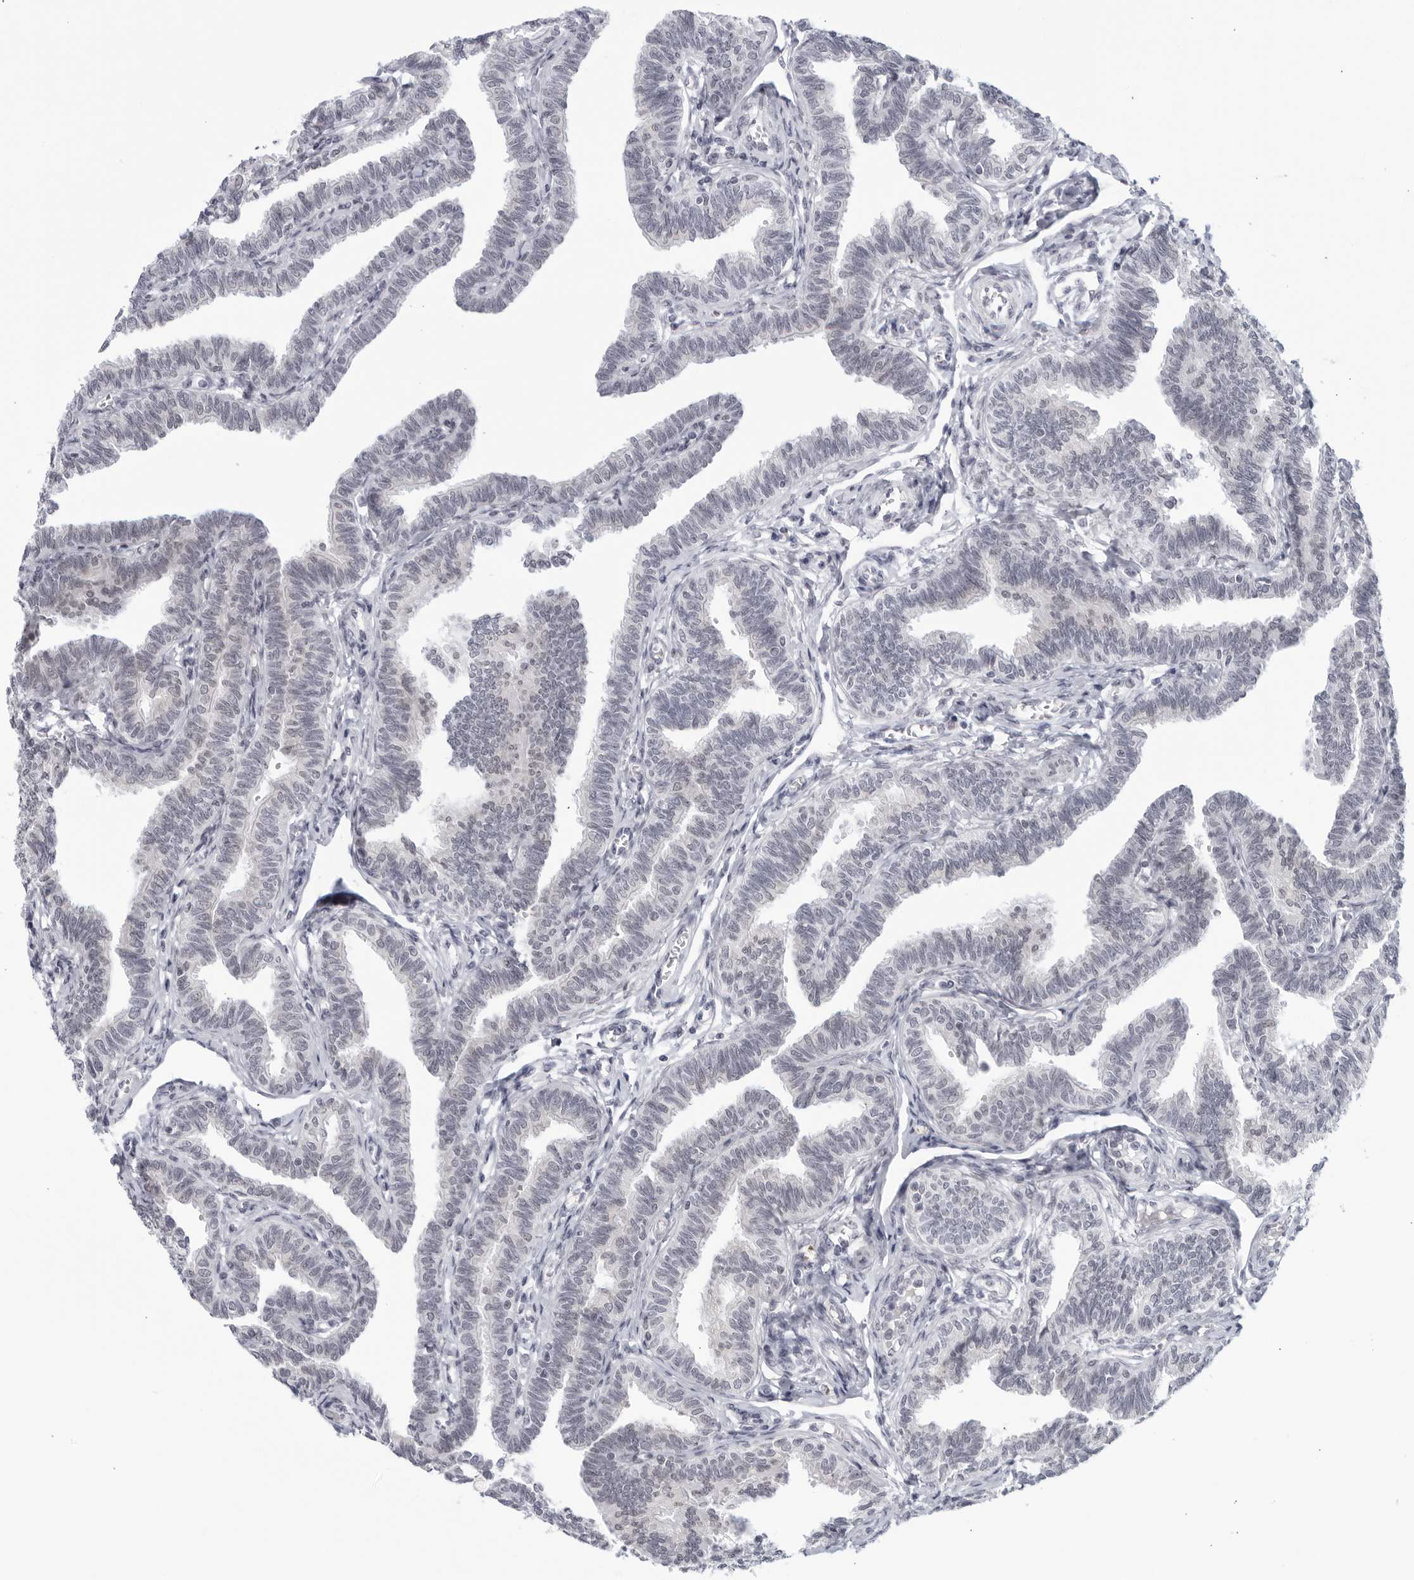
{"staining": {"intensity": "negative", "quantity": "none", "location": "none"}, "tissue": "fallopian tube", "cell_type": "Glandular cells", "image_type": "normal", "snomed": [{"axis": "morphology", "description": "Normal tissue, NOS"}, {"axis": "topography", "description": "Fallopian tube"}, {"axis": "topography", "description": "Ovary"}], "caption": "Histopathology image shows no significant protein positivity in glandular cells of unremarkable fallopian tube. (DAB IHC visualized using brightfield microscopy, high magnification).", "gene": "WDTC1", "patient": {"sex": "female", "age": 23}}